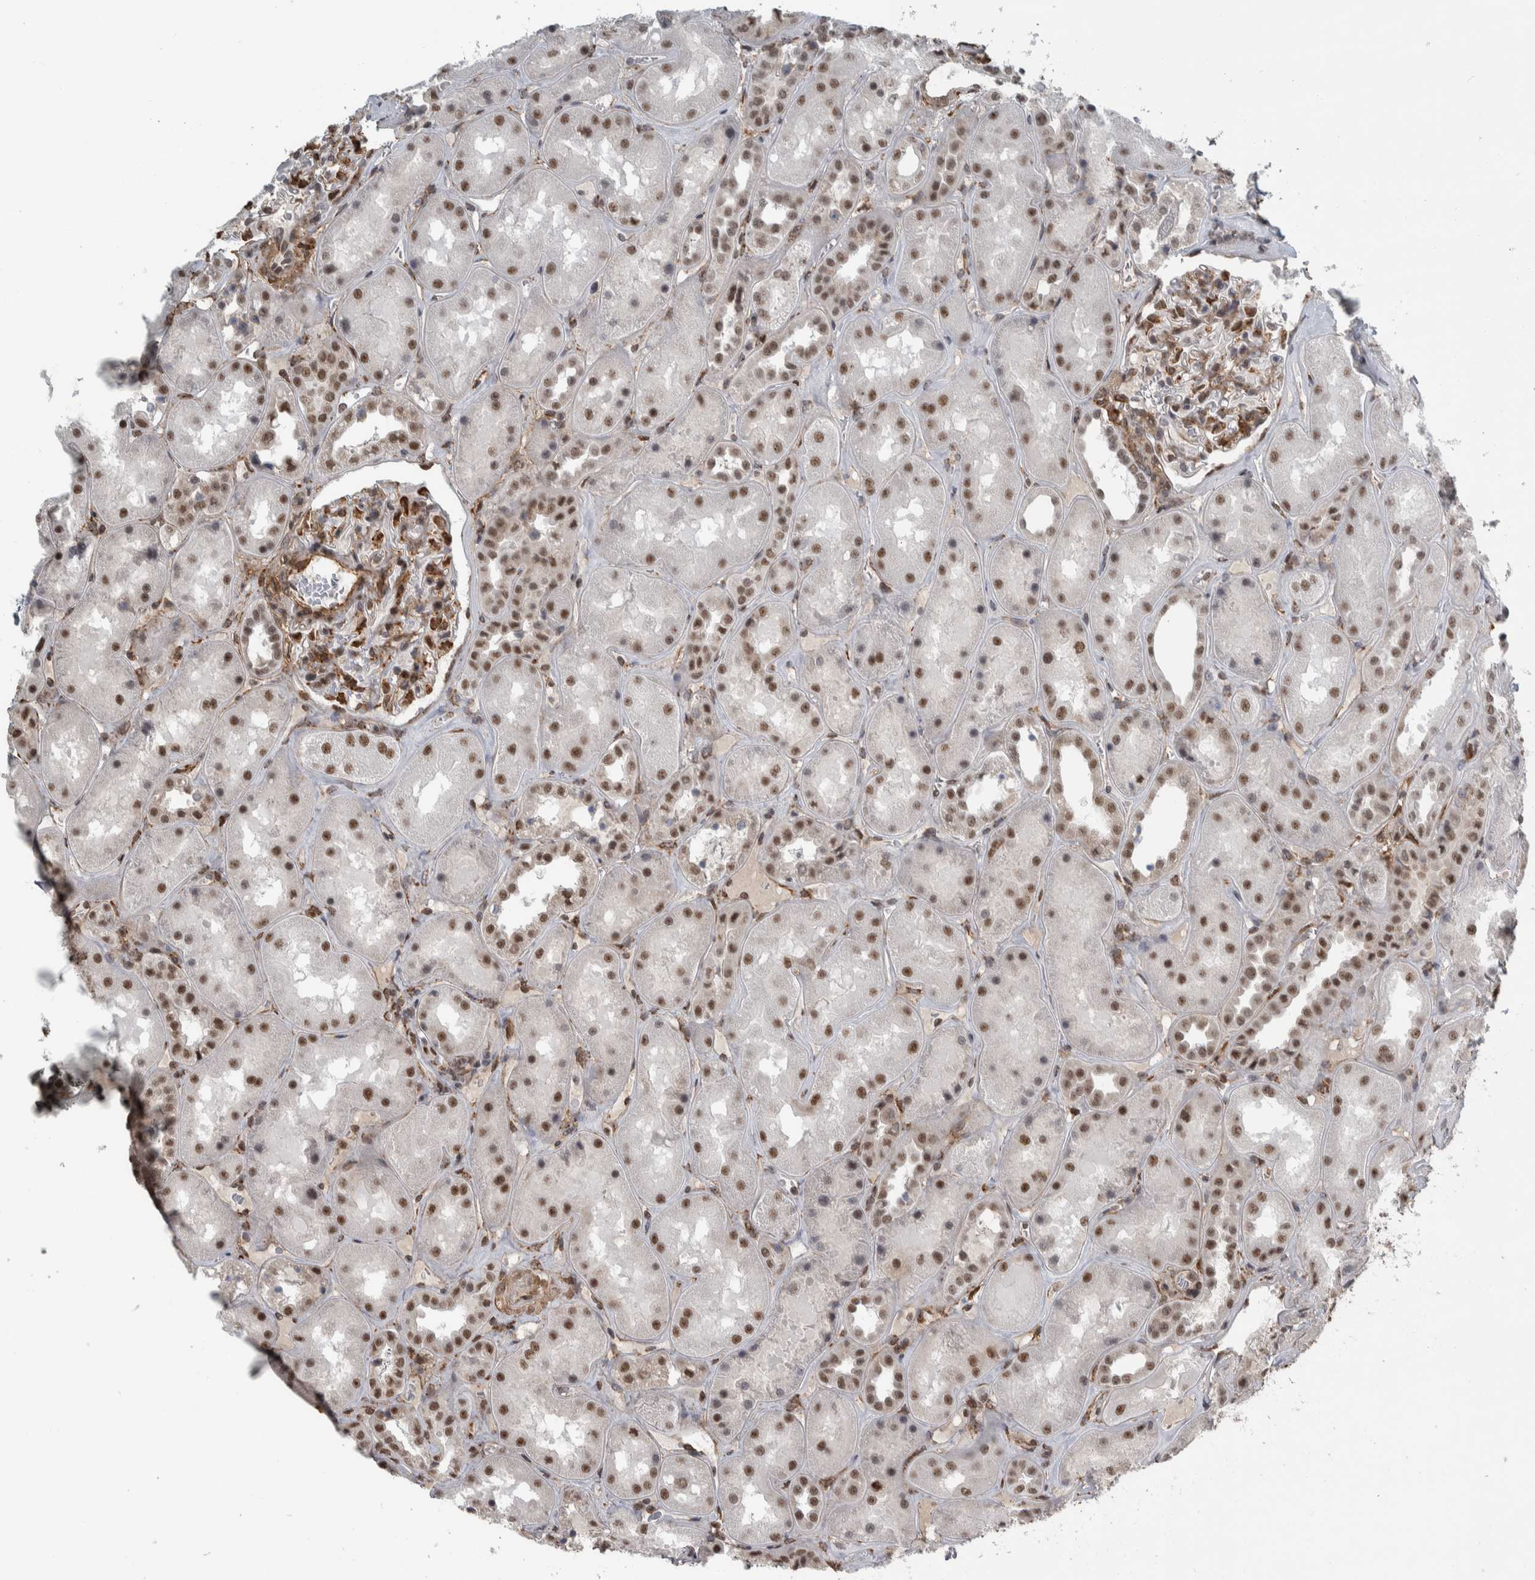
{"staining": {"intensity": "moderate", "quantity": "25%-75%", "location": "cytoplasmic/membranous,nuclear"}, "tissue": "kidney", "cell_type": "Cells in glomeruli", "image_type": "normal", "snomed": [{"axis": "morphology", "description": "Normal tissue, NOS"}, {"axis": "topography", "description": "Kidney"}], "caption": "Immunohistochemical staining of unremarkable human kidney reveals 25%-75% levels of moderate cytoplasmic/membranous,nuclear protein staining in approximately 25%-75% of cells in glomeruli.", "gene": "DDX42", "patient": {"sex": "male", "age": 70}}